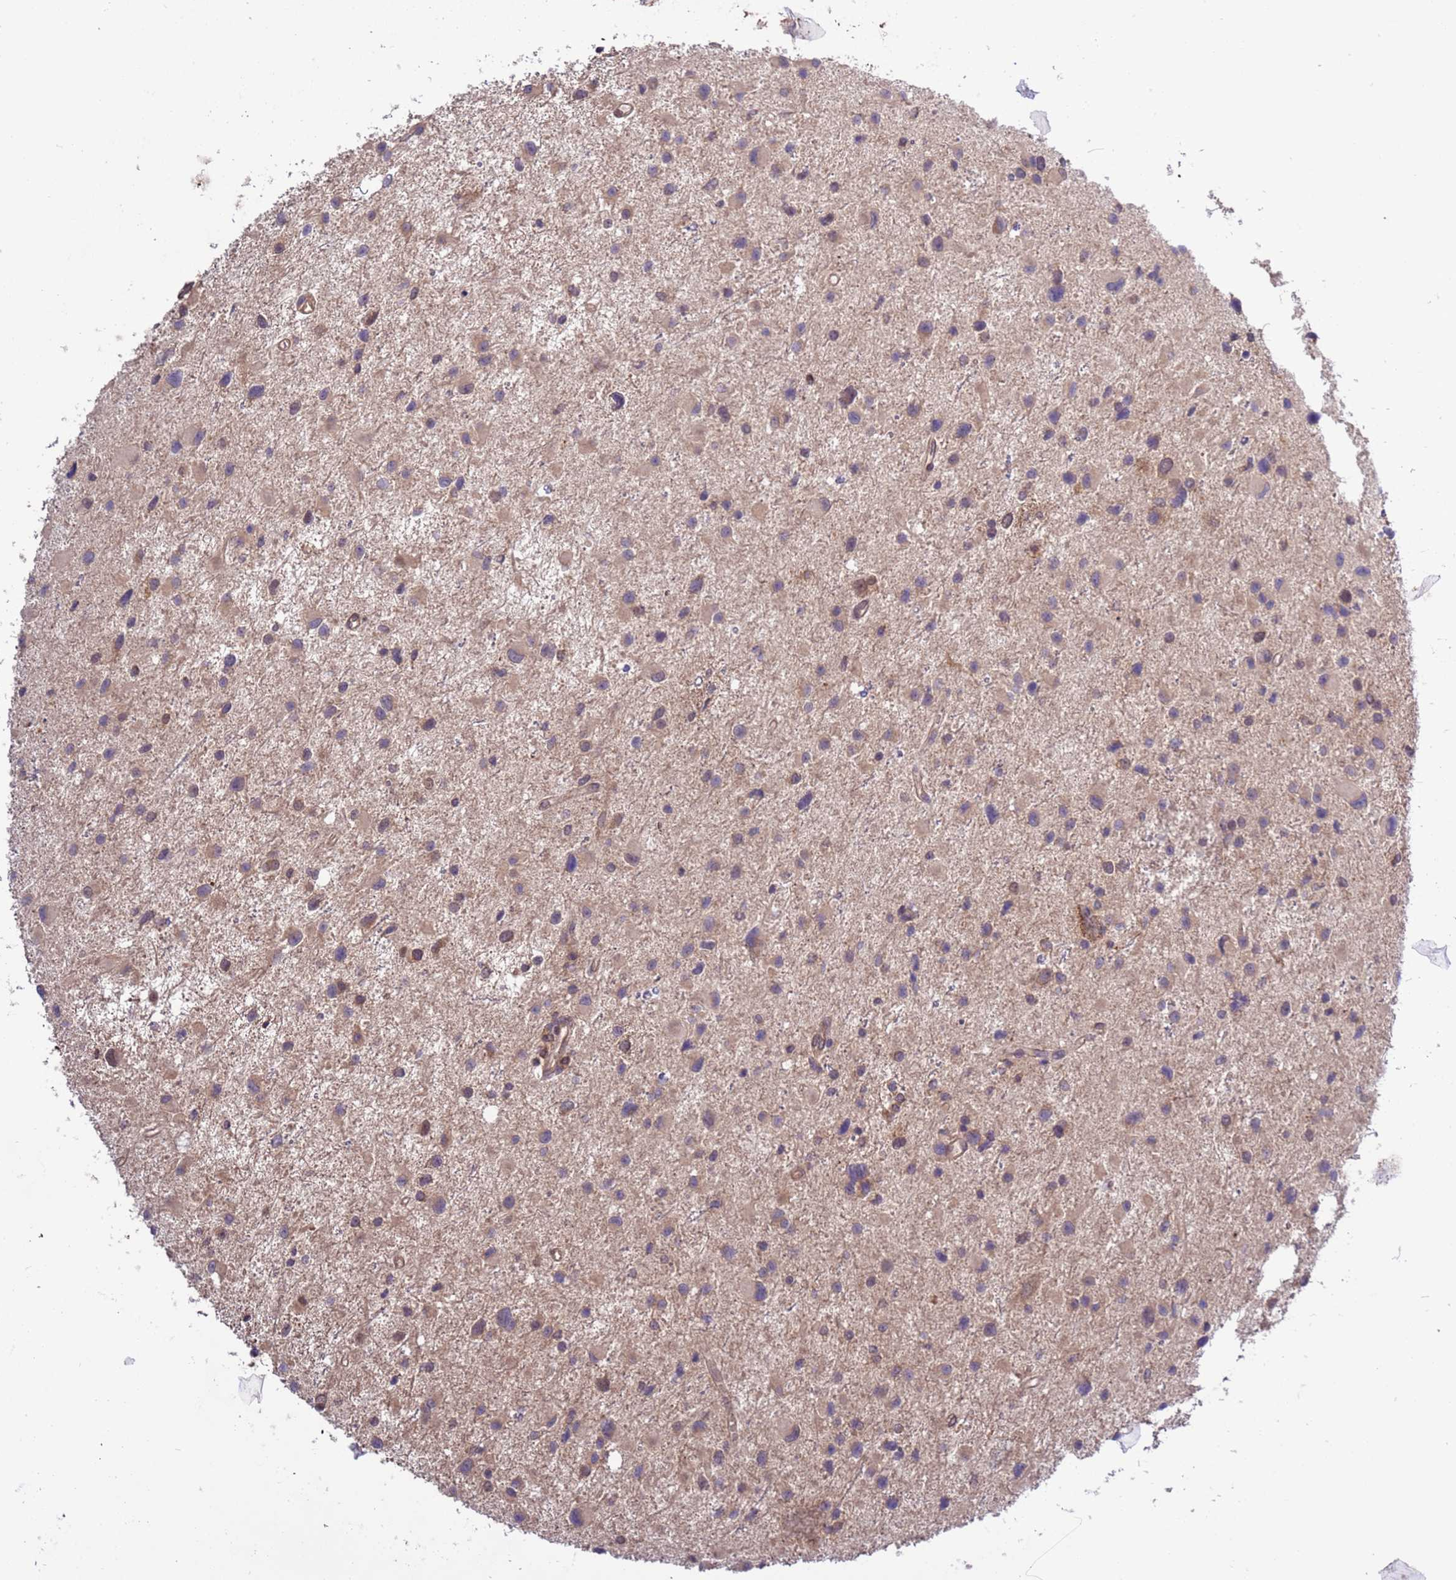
{"staining": {"intensity": "weak", "quantity": "25%-75%", "location": "cytoplasmic/membranous"}, "tissue": "glioma", "cell_type": "Tumor cells", "image_type": "cancer", "snomed": [{"axis": "morphology", "description": "Glioma, malignant, Low grade"}, {"axis": "topography", "description": "Brain"}], "caption": "High-power microscopy captured an IHC image of glioma, revealing weak cytoplasmic/membranous positivity in about 25%-75% of tumor cells.", "gene": "ZFP69B", "patient": {"sex": "female", "age": 32}}